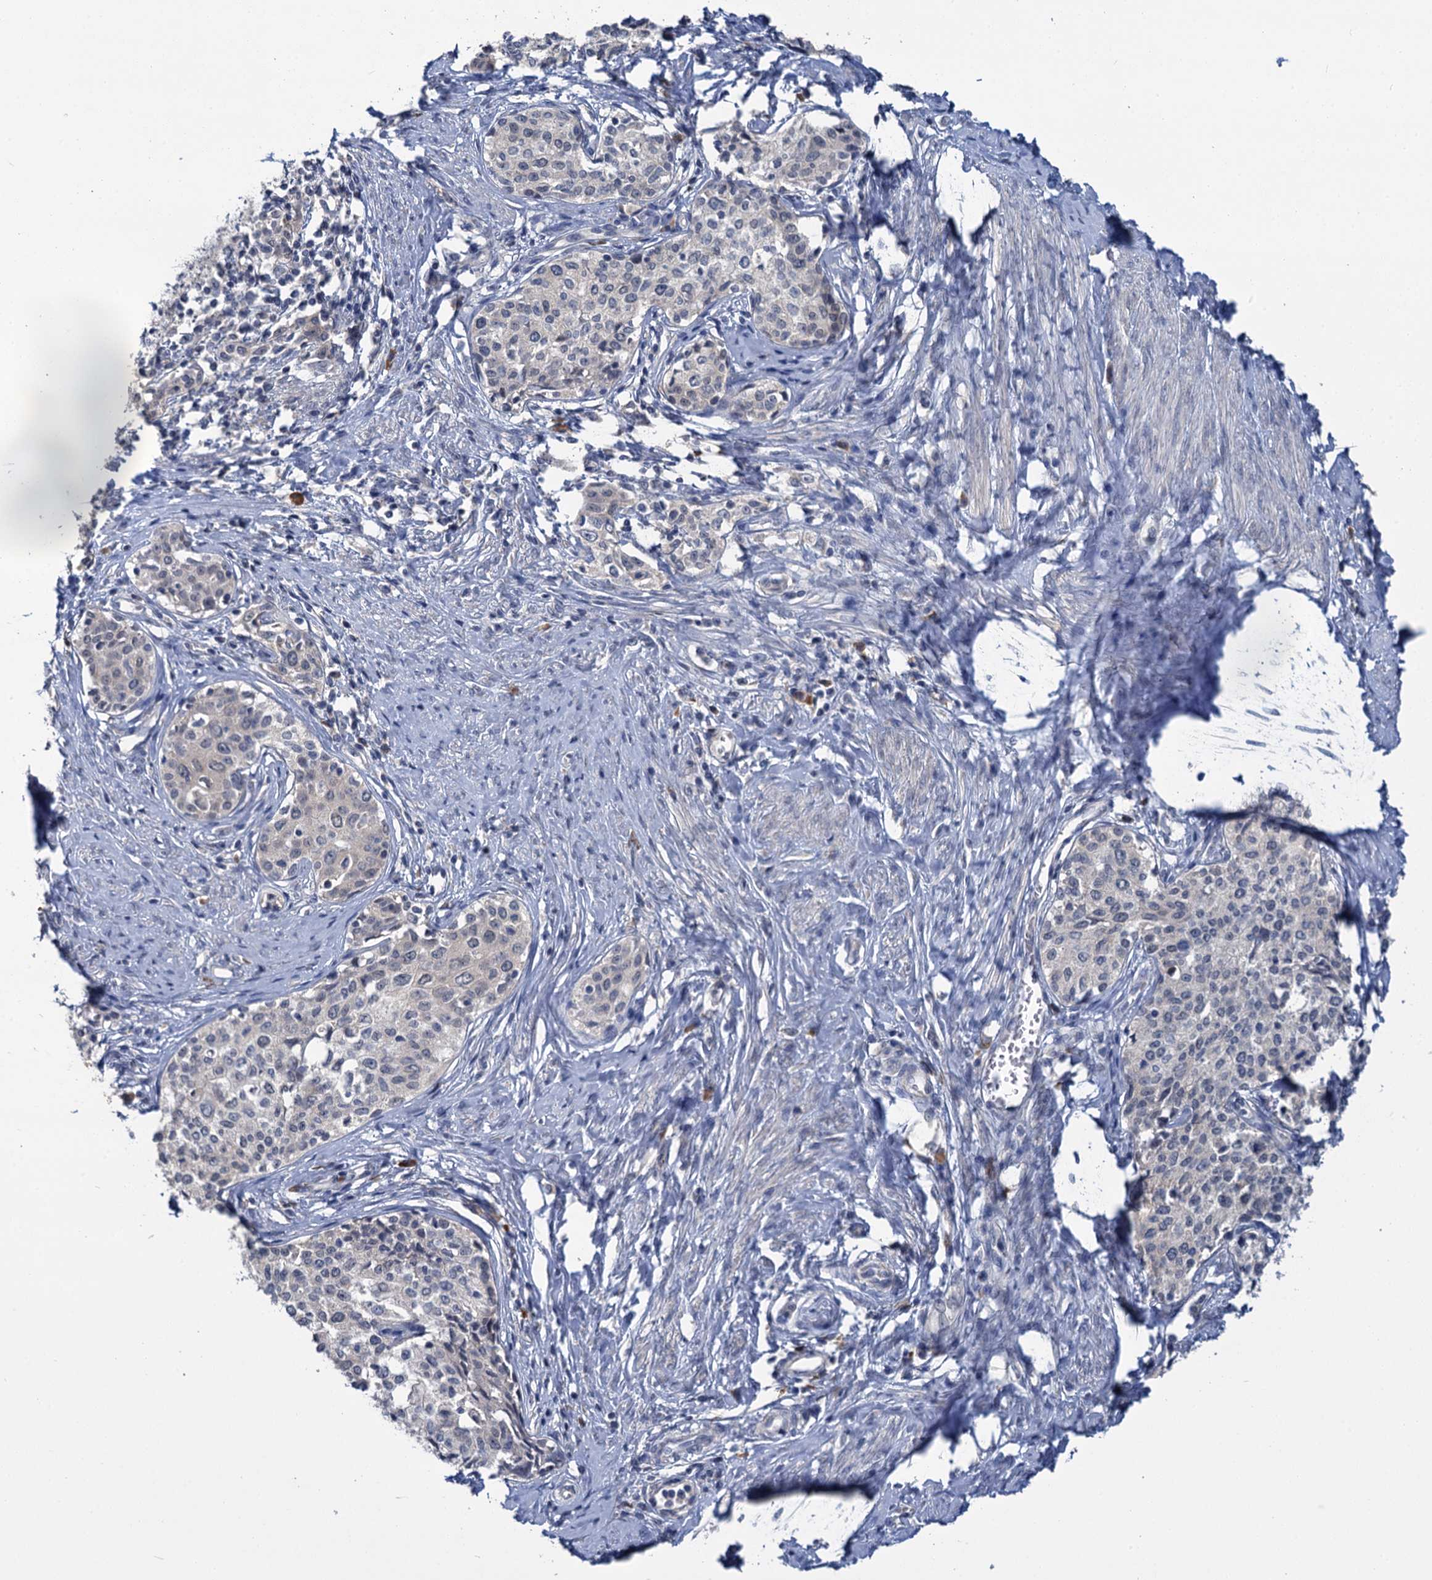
{"staining": {"intensity": "negative", "quantity": "none", "location": "none"}, "tissue": "cervical cancer", "cell_type": "Tumor cells", "image_type": "cancer", "snomed": [{"axis": "morphology", "description": "Squamous cell carcinoma, NOS"}, {"axis": "morphology", "description": "Adenocarcinoma, NOS"}, {"axis": "topography", "description": "Cervix"}], "caption": "Tumor cells are negative for brown protein staining in squamous cell carcinoma (cervical). (Brightfield microscopy of DAB (3,3'-diaminobenzidine) immunohistochemistry at high magnification).", "gene": "ANKRD42", "patient": {"sex": "female", "age": 52}}